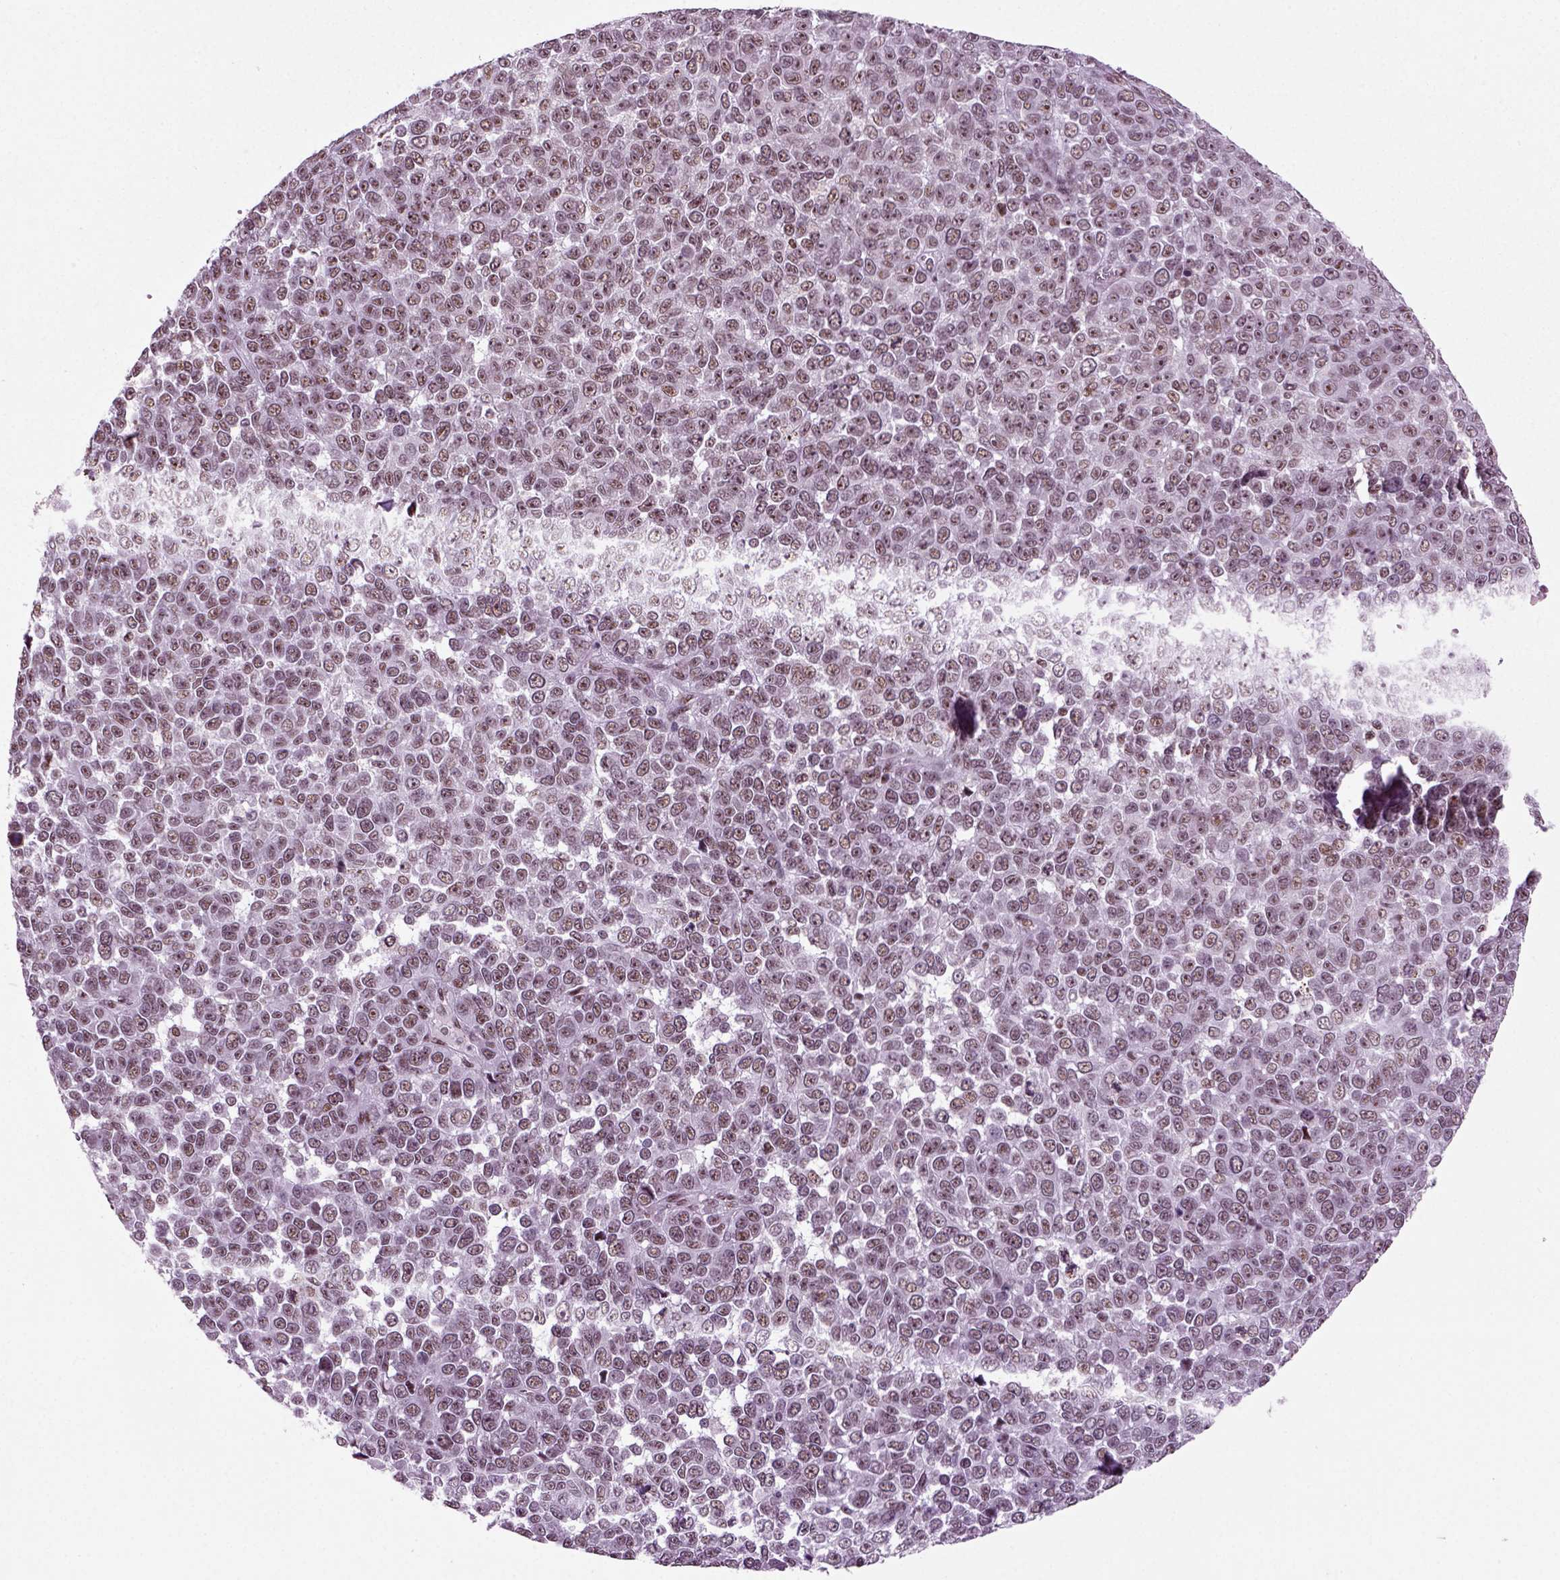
{"staining": {"intensity": "weak", "quantity": ">75%", "location": "nuclear"}, "tissue": "melanoma", "cell_type": "Tumor cells", "image_type": "cancer", "snomed": [{"axis": "morphology", "description": "Malignant melanoma, NOS"}, {"axis": "topography", "description": "Skin"}], "caption": "Malignant melanoma was stained to show a protein in brown. There is low levels of weak nuclear positivity in approximately >75% of tumor cells.", "gene": "RCOR3", "patient": {"sex": "female", "age": 95}}